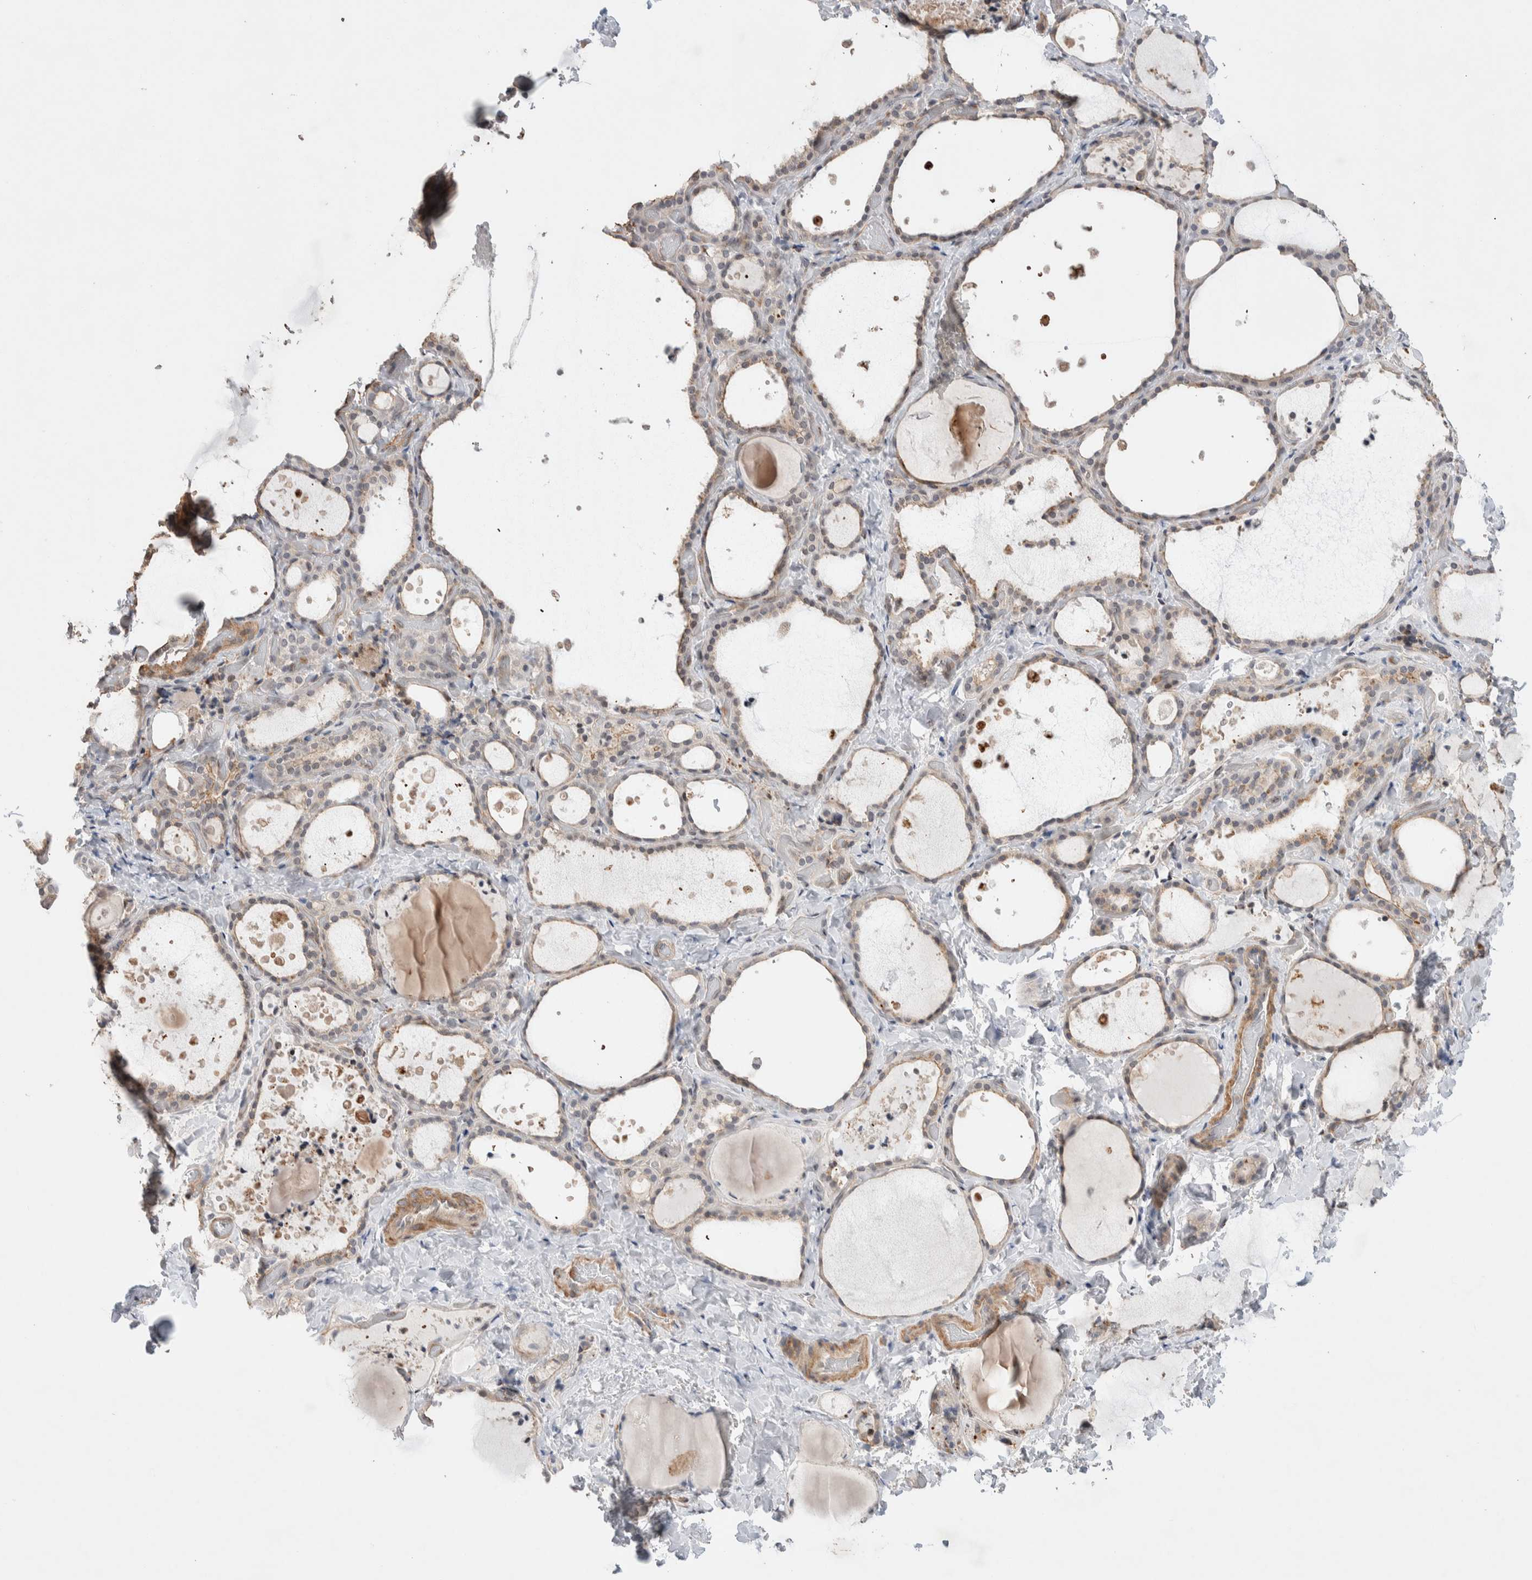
{"staining": {"intensity": "weak", "quantity": "25%-75%", "location": "cytoplasmic/membranous,nuclear"}, "tissue": "thyroid gland", "cell_type": "Glandular cells", "image_type": "normal", "snomed": [{"axis": "morphology", "description": "Normal tissue, NOS"}, {"axis": "topography", "description": "Thyroid gland"}], "caption": "Thyroid gland stained with DAB (3,3'-diaminobenzidine) immunohistochemistry displays low levels of weak cytoplasmic/membranous,nuclear staining in approximately 25%-75% of glandular cells. The staining was performed using DAB (3,3'-diaminobenzidine), with brown indicating positive protein expression. Nuclei are stained blue with hematoxylin.", "gene": "ZNF704", "patient": {"sex": "female", "age": 44}}